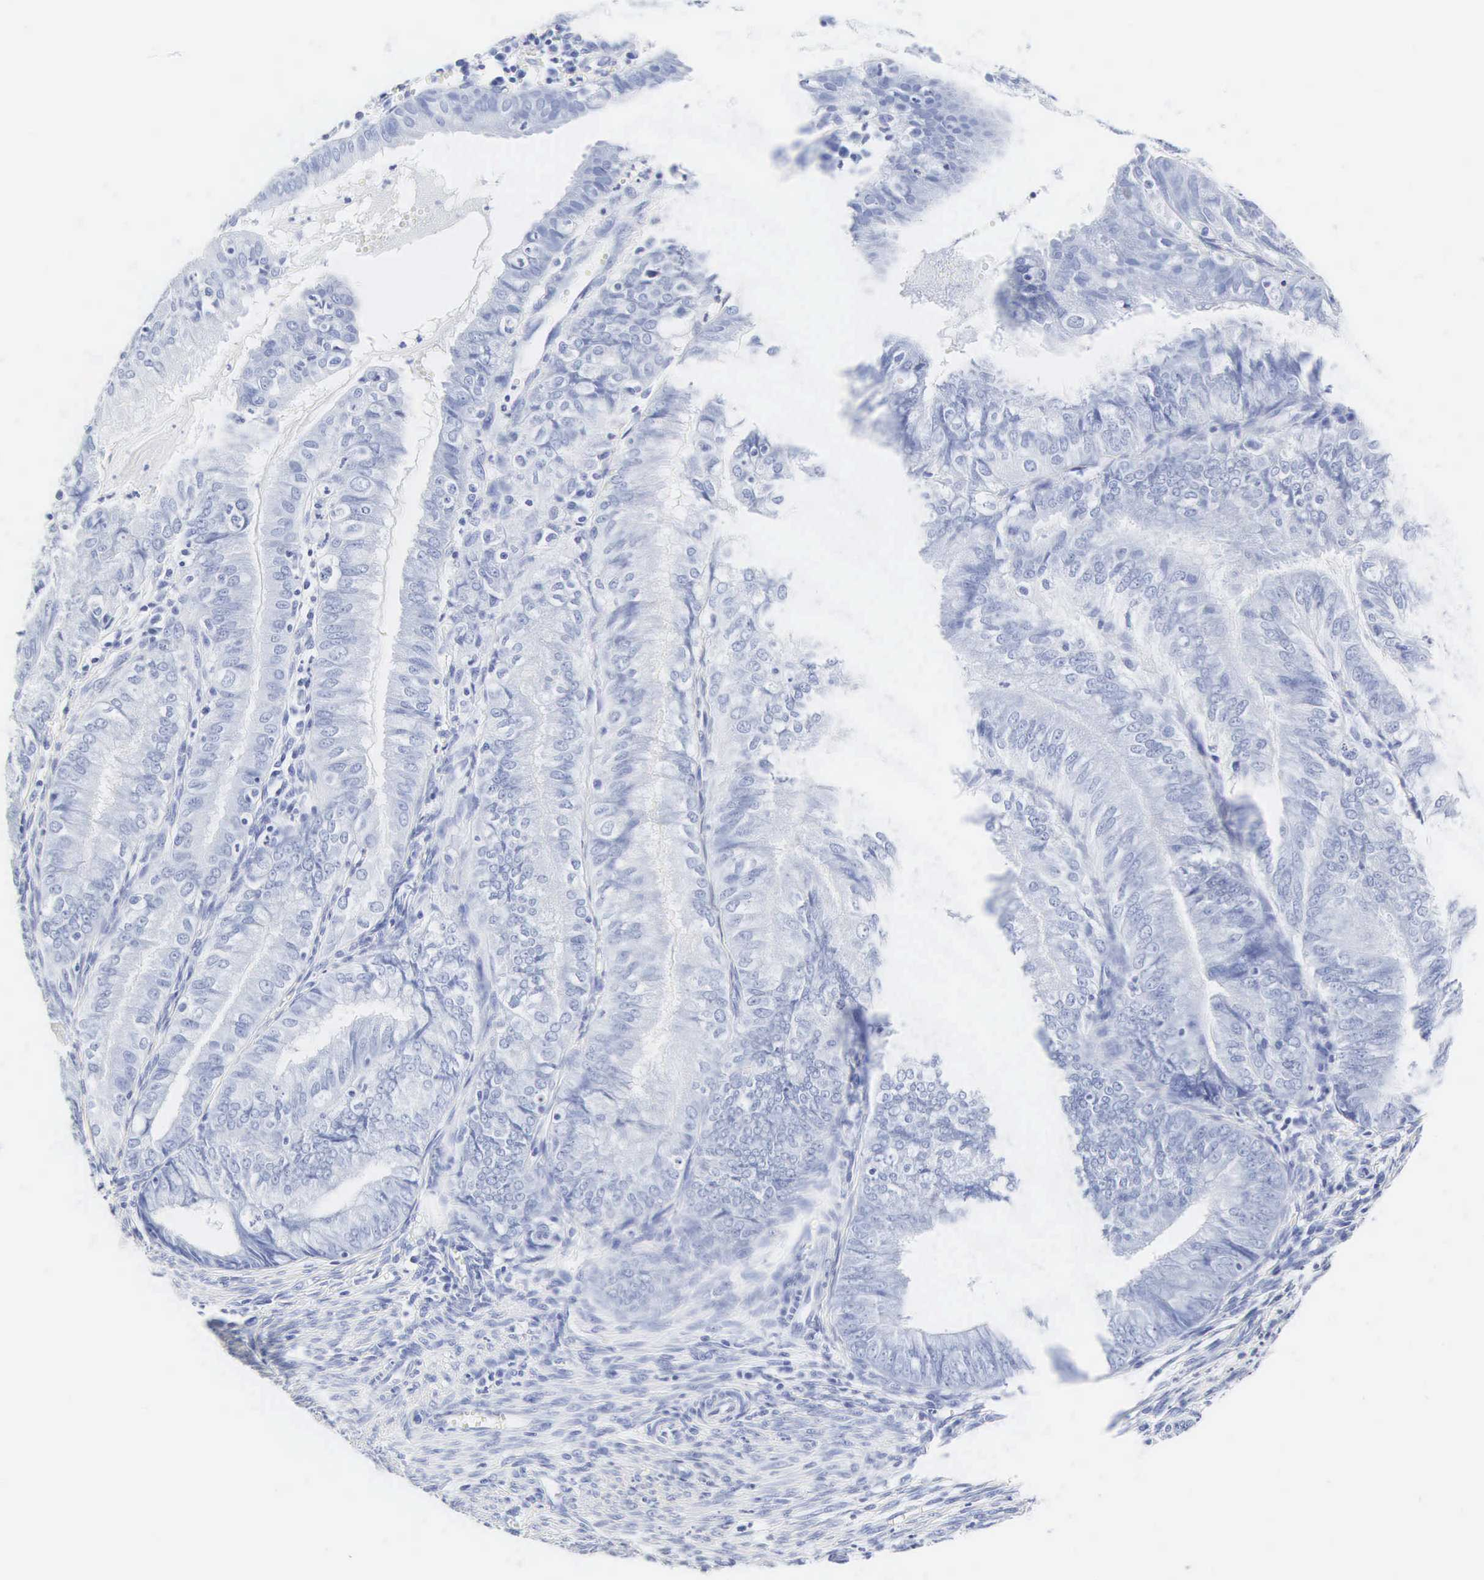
{"staining": {"intensity": "negative", "quantity": "none", "location": "none"}, "tissue": "endometrial cancer", "cell_type": "Tumor cells", "image_type": "cancer", "snomed": [{"axis": "morphology", "description": "Adenocarcinoma, NOS"}, {"axis": "topography", "description": "Endometrium"}], "caption": "Tumor cells show no significant protein expression in adenocarcinoma (endometrial).", "gene": "INS", "patient": {"sex": "female", "age": 66}}